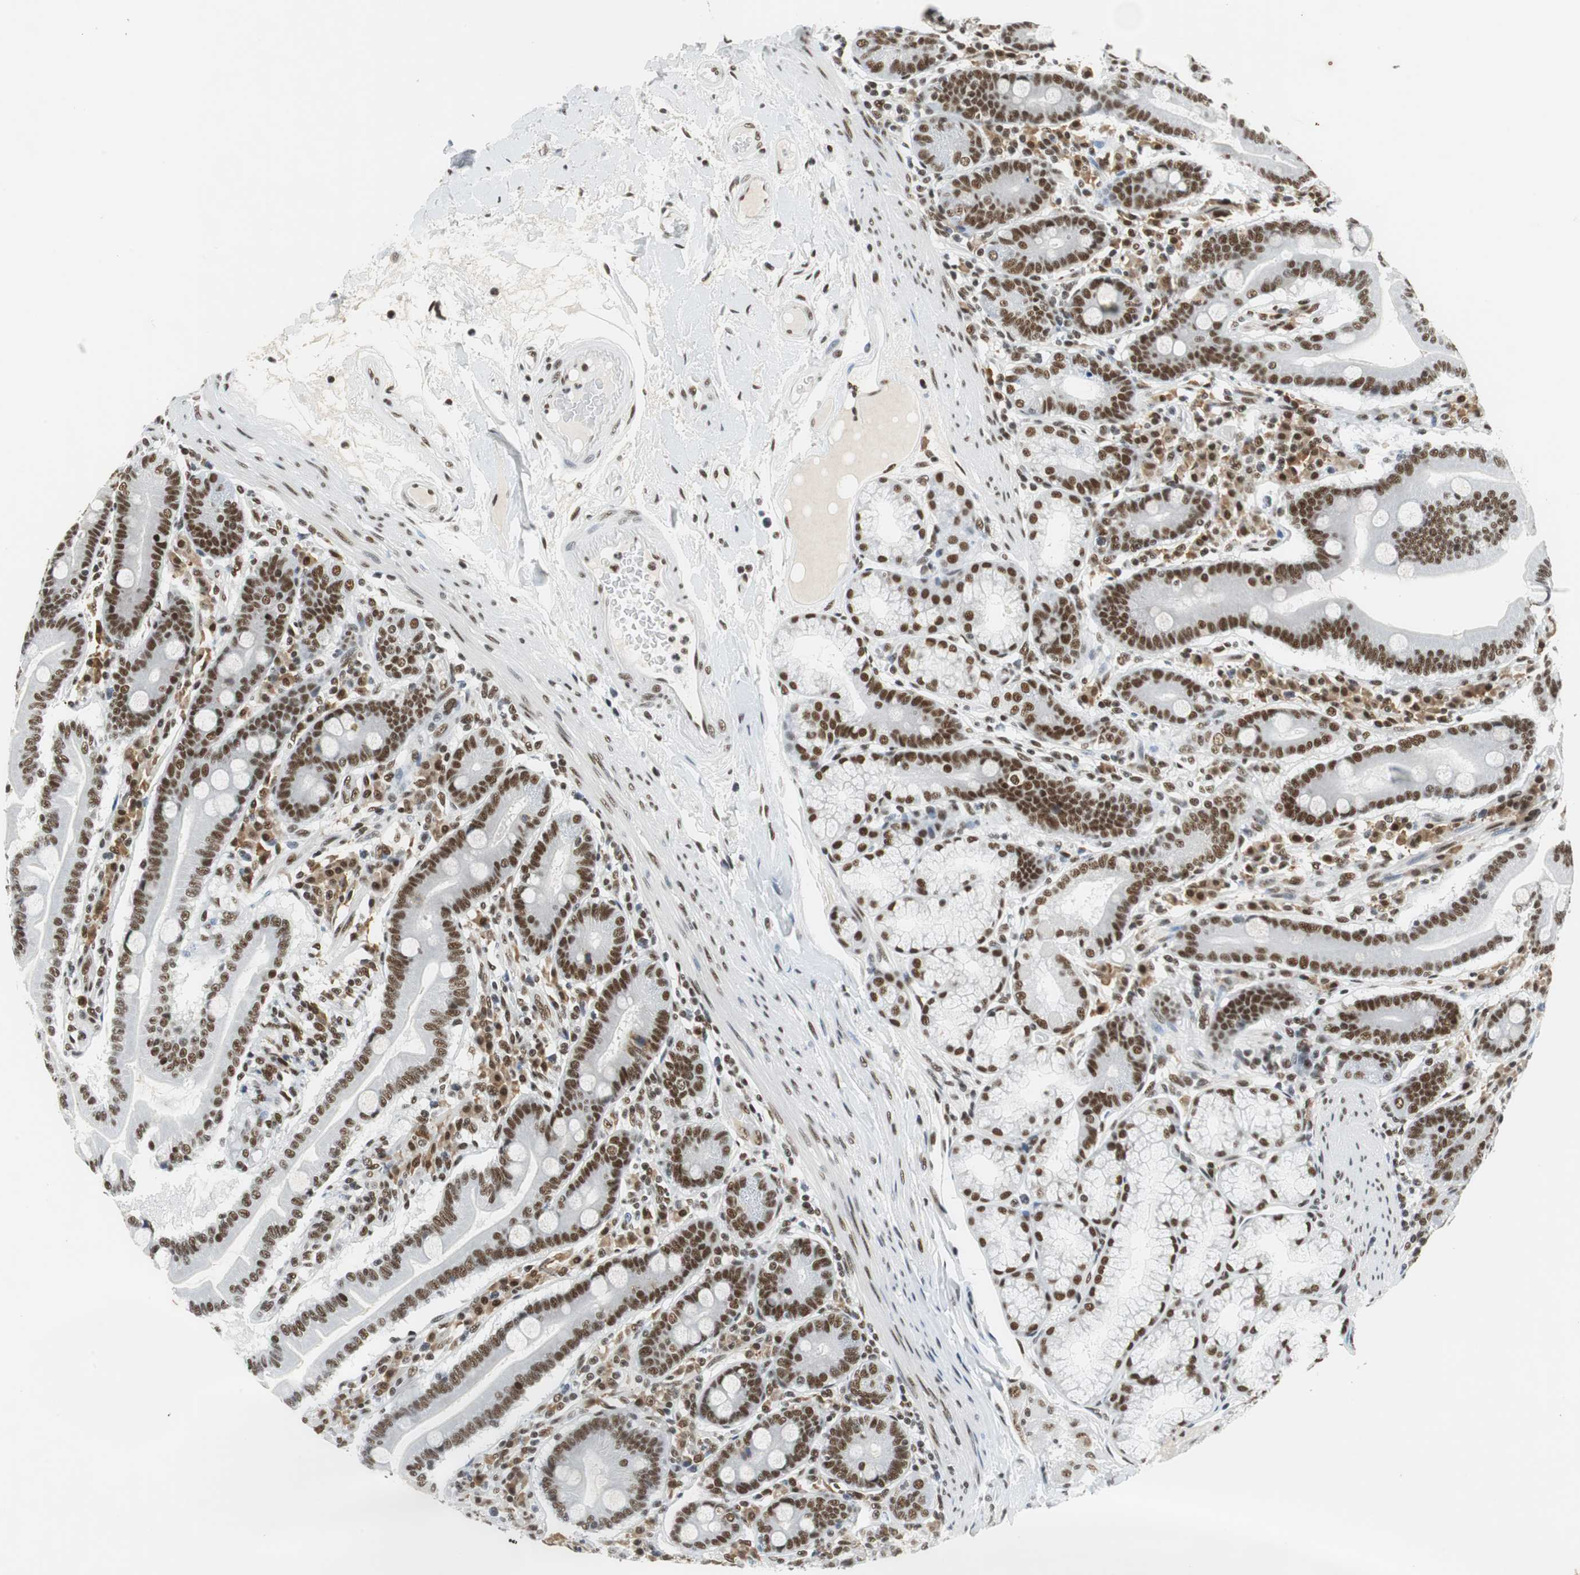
{"staining": {"intensity": "strong", "quantity": ">75%", "location": "nuclear"}, "tissue": "duodenum", "cell_type": "Glandular cells", "image_type": "normal", "snomed": [{"axis": "morphology", "description": "Normal tissue, NOS"}, {"axis": "topography", "description": "Duodenum"}], "caption": "Strong nuclear protein expression is seen in approximately >75% of glandular cells in duodenum.", "gene": "PRKDC", "patient": {"sex": "female", "age": 64}}